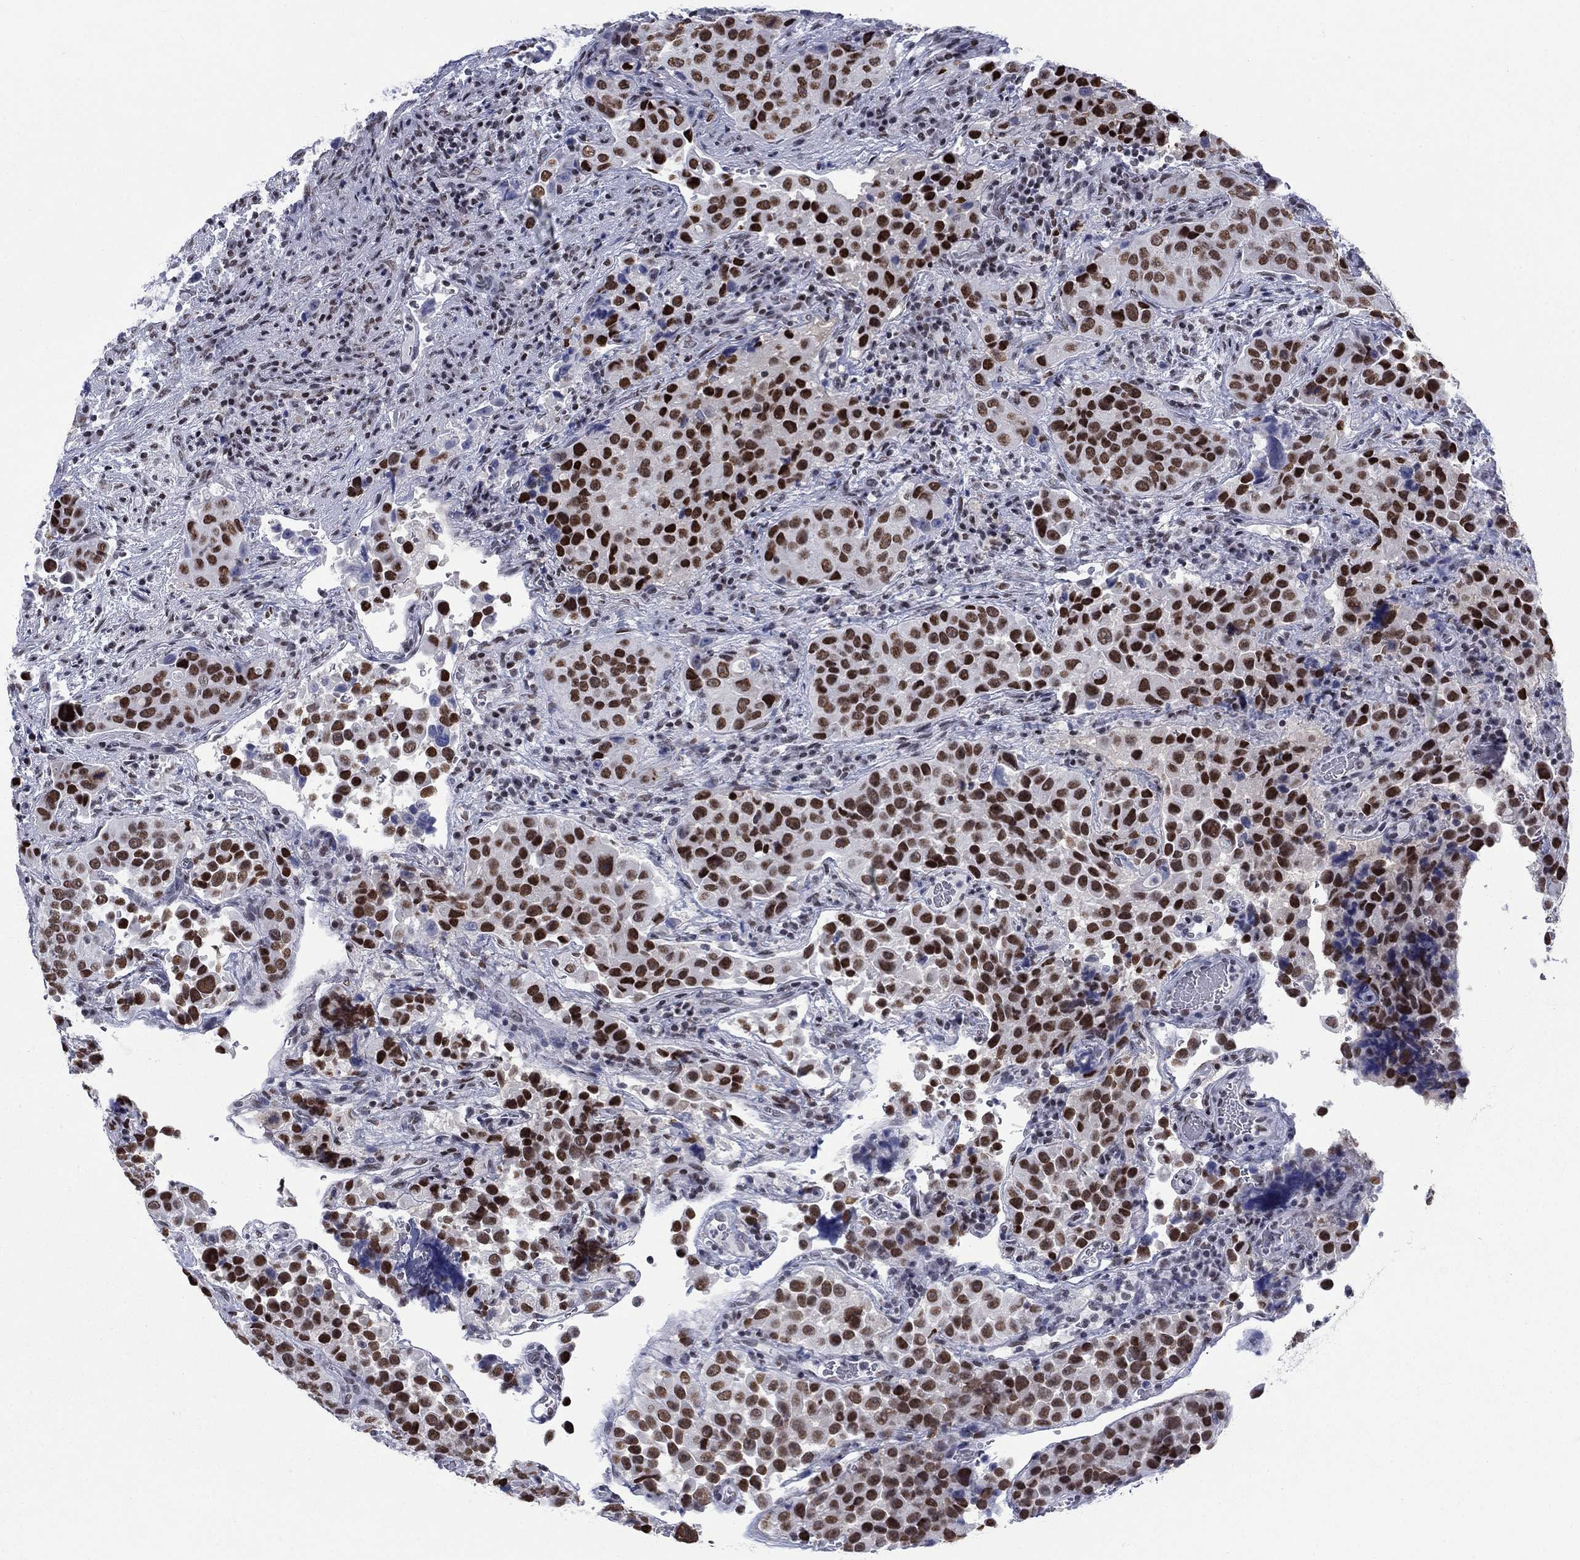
{"staining": {"intensity": "strong", "quantity": ">75%", "location": "nuclear"}, "tissue": "urothelial cancer", "cell_type": "Tumor cells", "image_type": "cancer", "snomed": [{"axis": "morphology", "description": "Urothelial carcinoma, NOS"}, {"axis": "topography", "description": "Urinary bladder"}], "caption": "A photomicrograph of urothelial cancer stained for a protein reveals strong nuclear brown staining in tumor cells.", "gene": "NPAS3", "patient": {"sex": "male", "age": 52}}